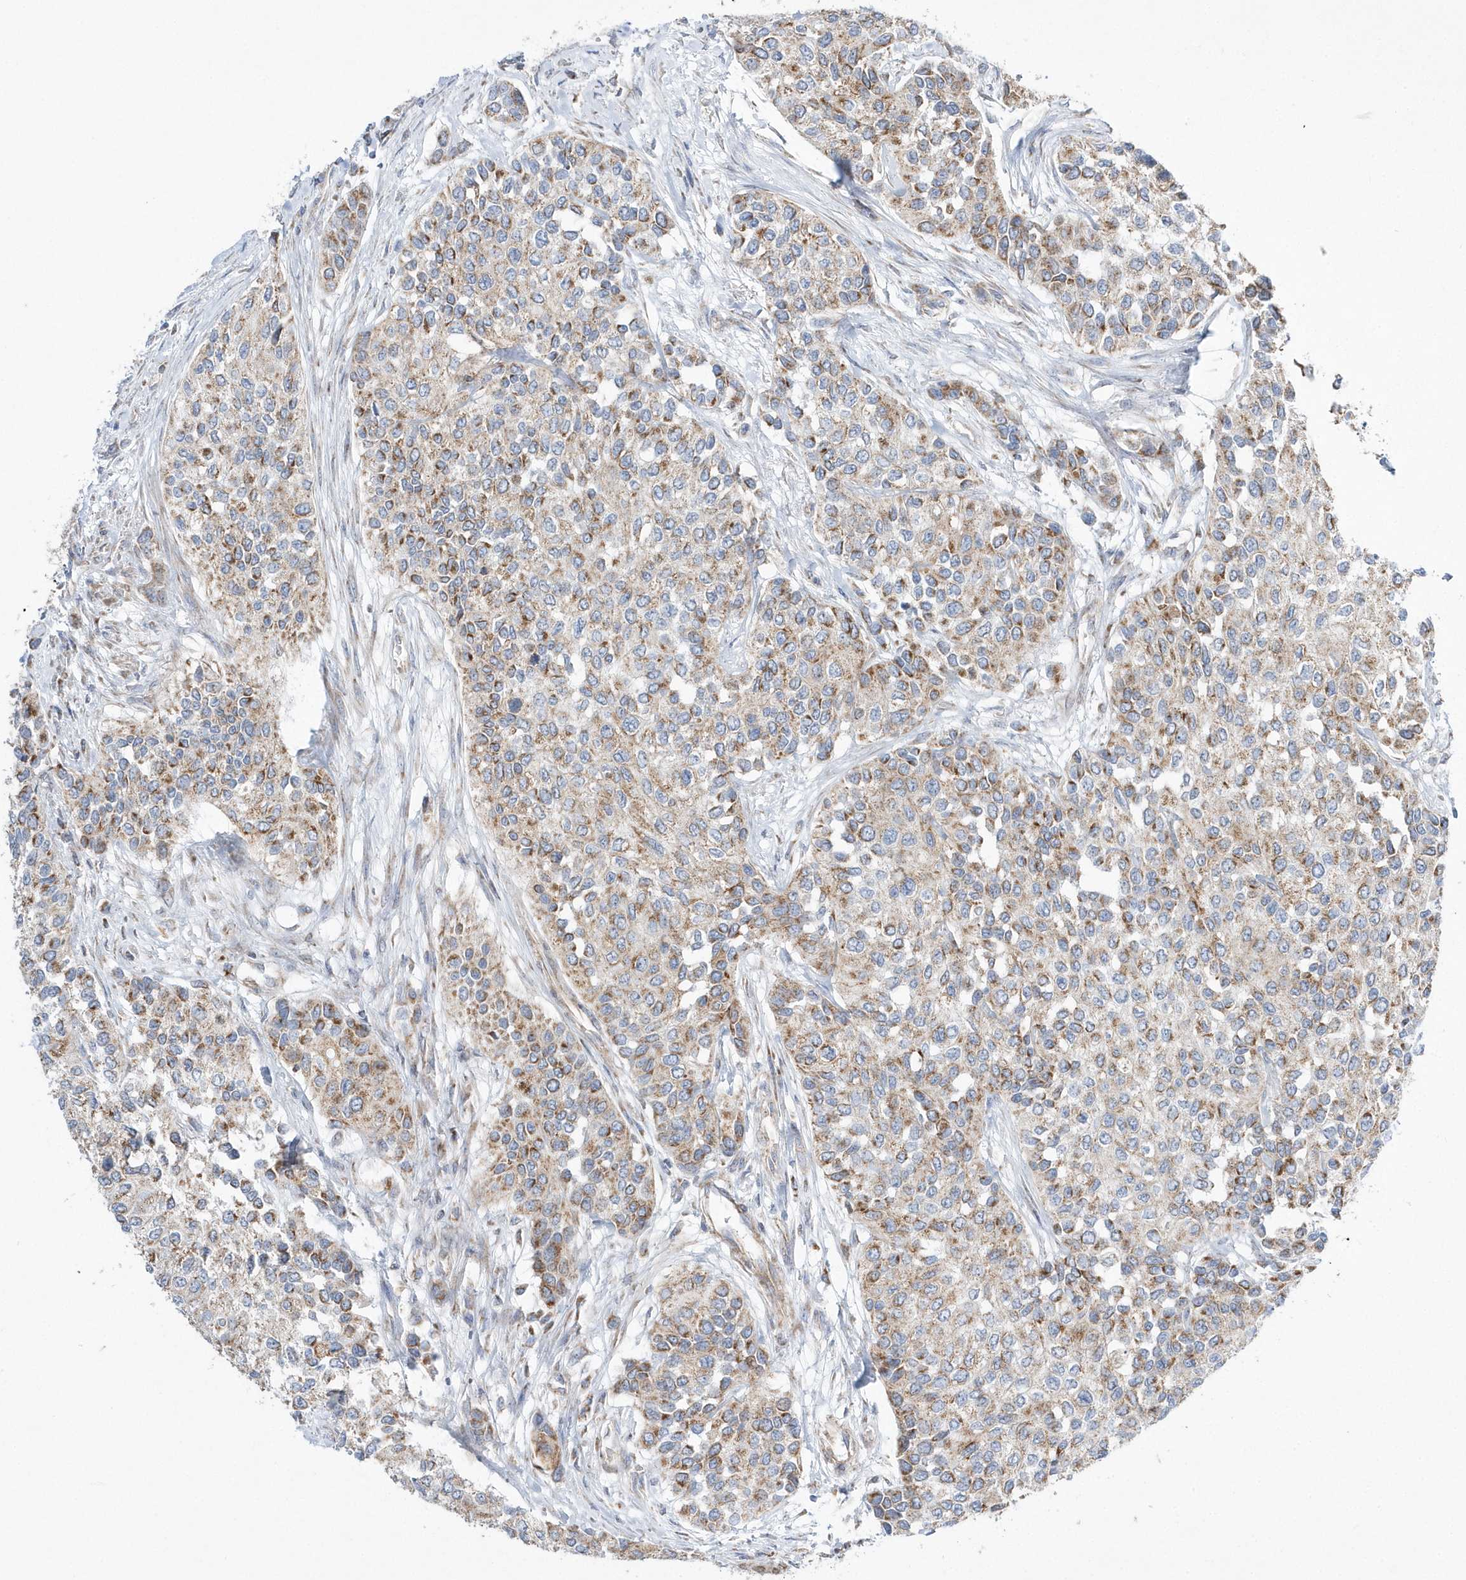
{"staining": {"intensity": "moderate", "quantity": ">75%", "location": "cytoplasmic/membranous"}, "tissue": "urothelial cancer", "cell_type": "Tumor cells", "image_type": "cancer", "snomed": [{"axis": "morphology", "description": "Normal tissue, NOS"}, {"axis": "morphology", "description": "Urothelial carcinoma, High grade"}, {"axis": "topography", "description": "Vascular tissue"}, {"axis": "topography", "description": "Urinary bladder"}], "caption": "Protein expression by immunohistochemistry (IHC) shows moderate cytoplasmic/membranous expression in approximately >75% of tumor cells in urothelial cancer.", "gene": "OPA1", "patient": {"sex": "female", "age": 56}}